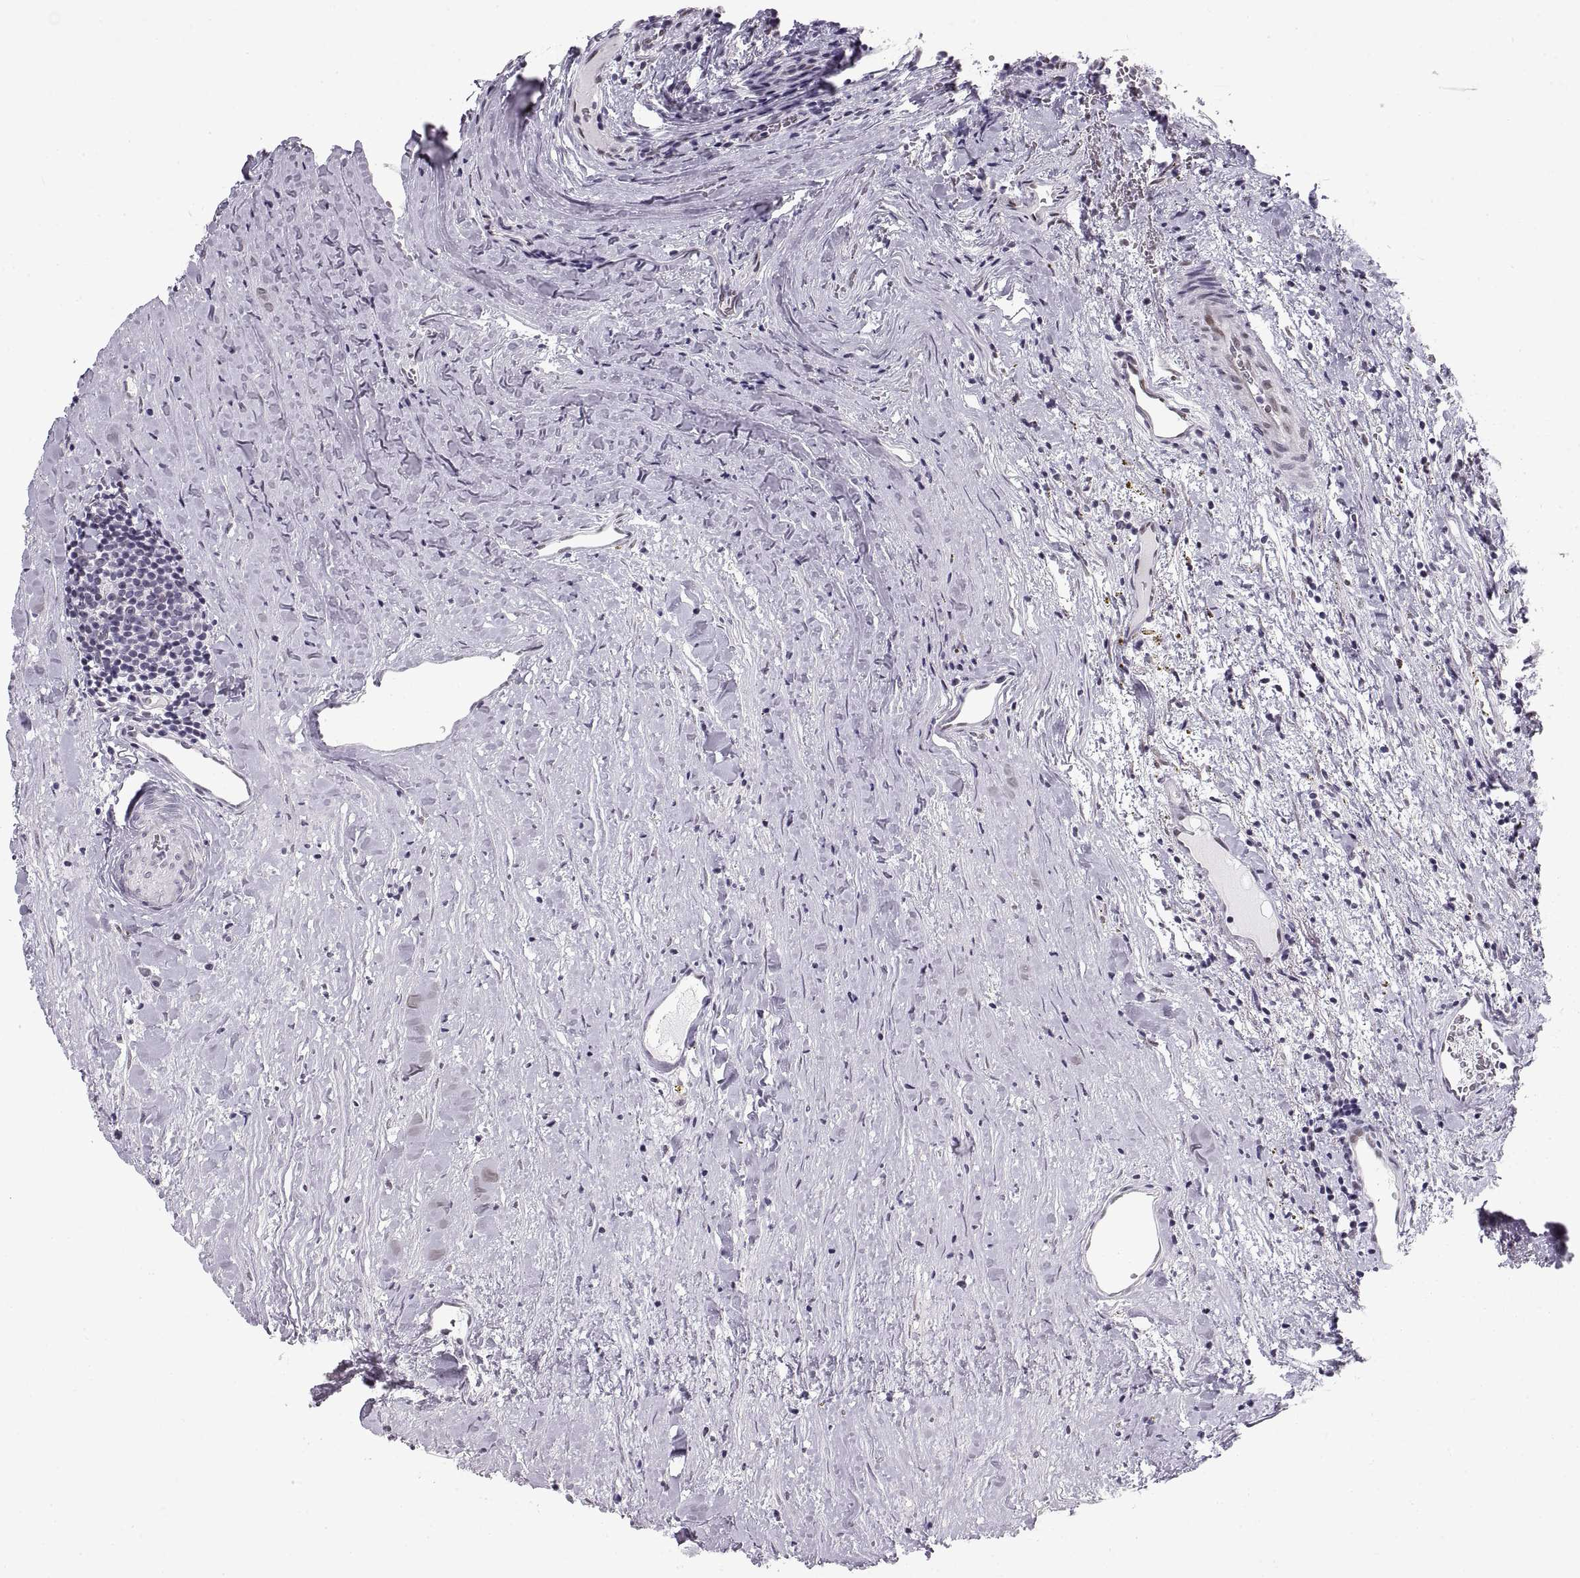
{"staining": {"intensity": "negative", "quantity": "none", "location": "none"}, "tissue": "renal cancer", "cell_type": "Tumor cells", "image_type": "cancer", "snomed": [{"axis": "morphology", "description": "Adenocarcinoma, NOS"}, {"axis": "topography", "description": "Kidney"}], "caption": "Immunohistochemistry image of renal cancer (adenocarcinoma) stained for a protein (brown), which displays no positivity in tumor cells.", "gene": "NANOS3", "patient": {"sex": "female", "age": 67}}